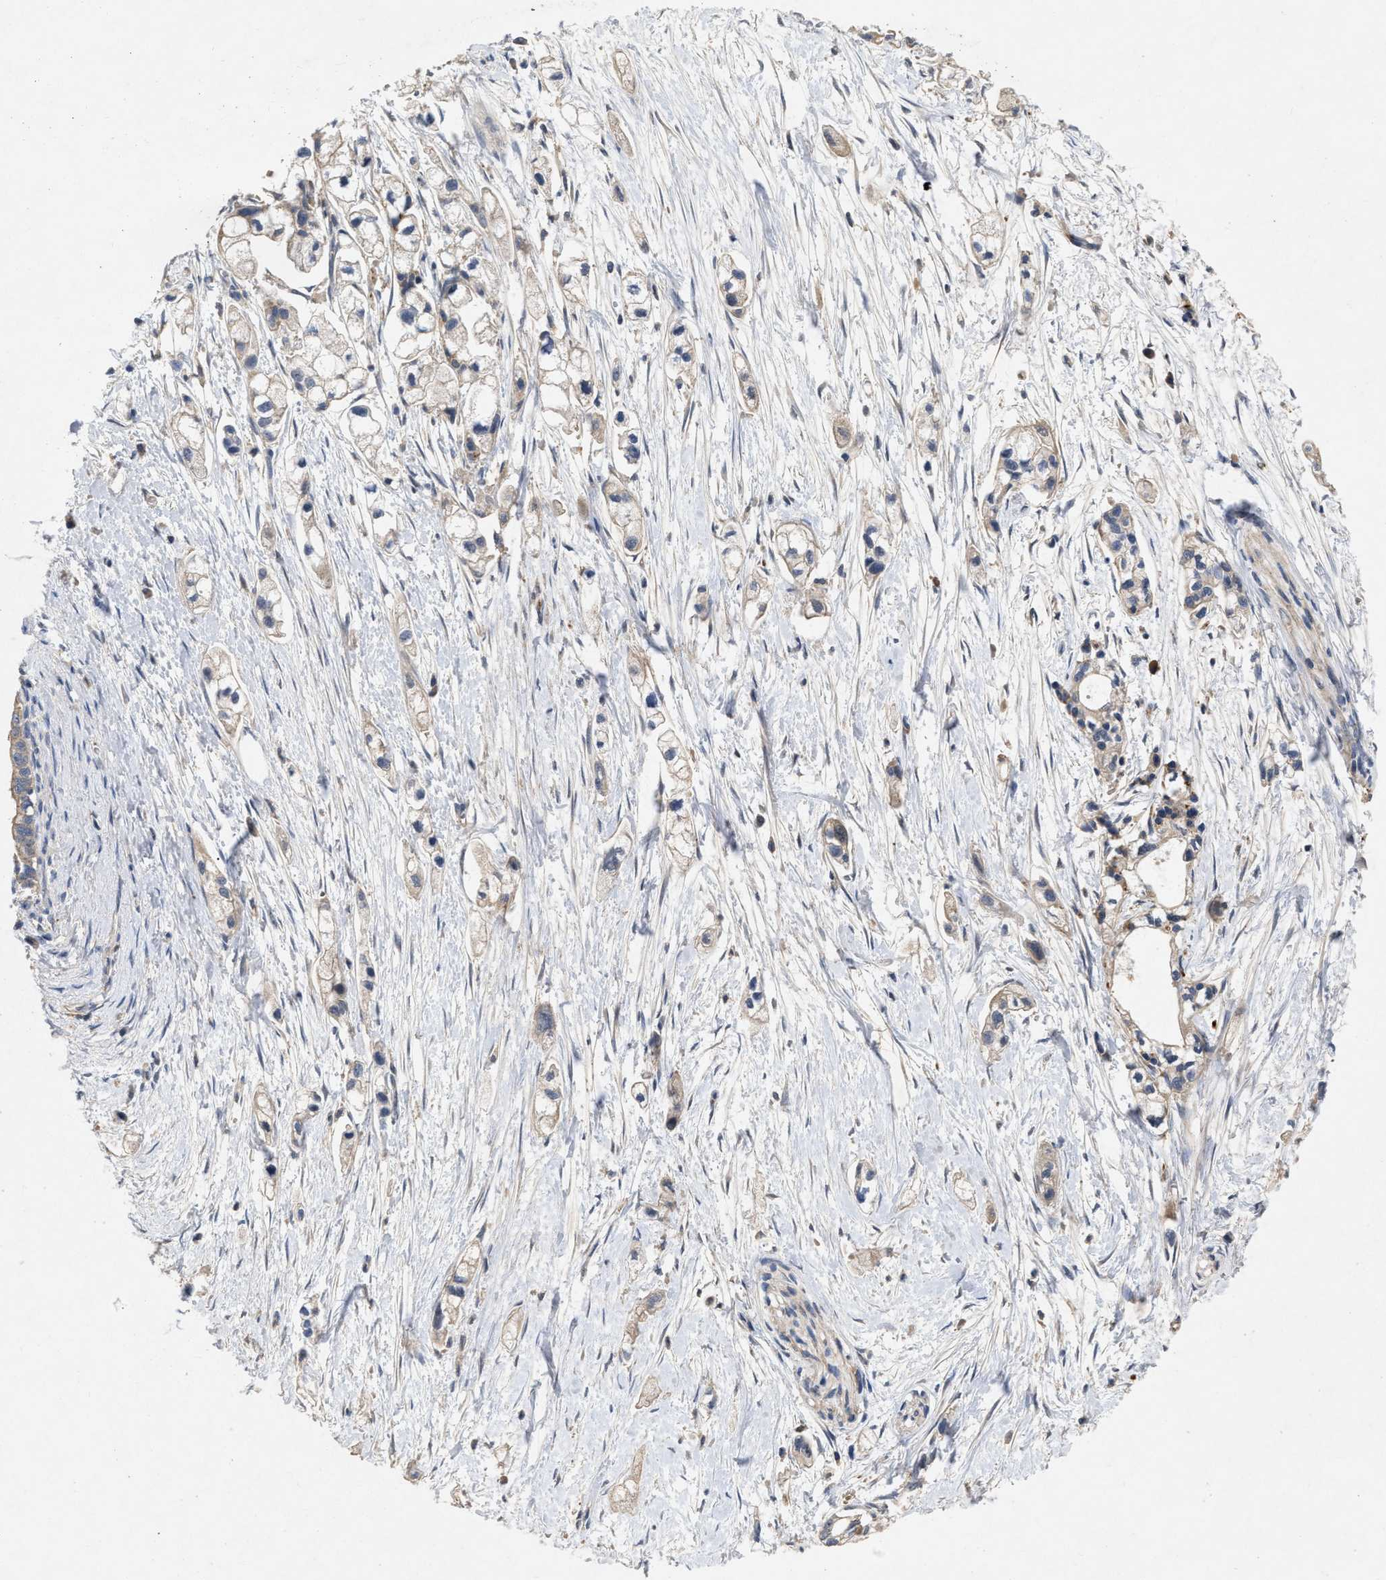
{"staining": {"intensity": "weak", "quantity": "<25%", "location": "cytoplasmic/membranous"}, "tissue": "pancreatic cancer", "cell_type": "Tumor cells", "image_type": "cancer", "snomed": [{"axis": "morphology", "description": "Adenocarcinoma, NOS"}, {"axis": "topography", "description": "Pancreas"}], "caption": "High magnification brightfield microscopy of pancreatic cancer stained with DAB (3,3'-diaminobenzidine) (brown) and counterstained with hematoxylin (blue): tumor cells show no significant staining. (DAB (3,3'-diaminobenzidine) IHC with hematoxylin counter stain).", "gene": "LPAR2", "patient": {"sex": "male", "age": 74}}